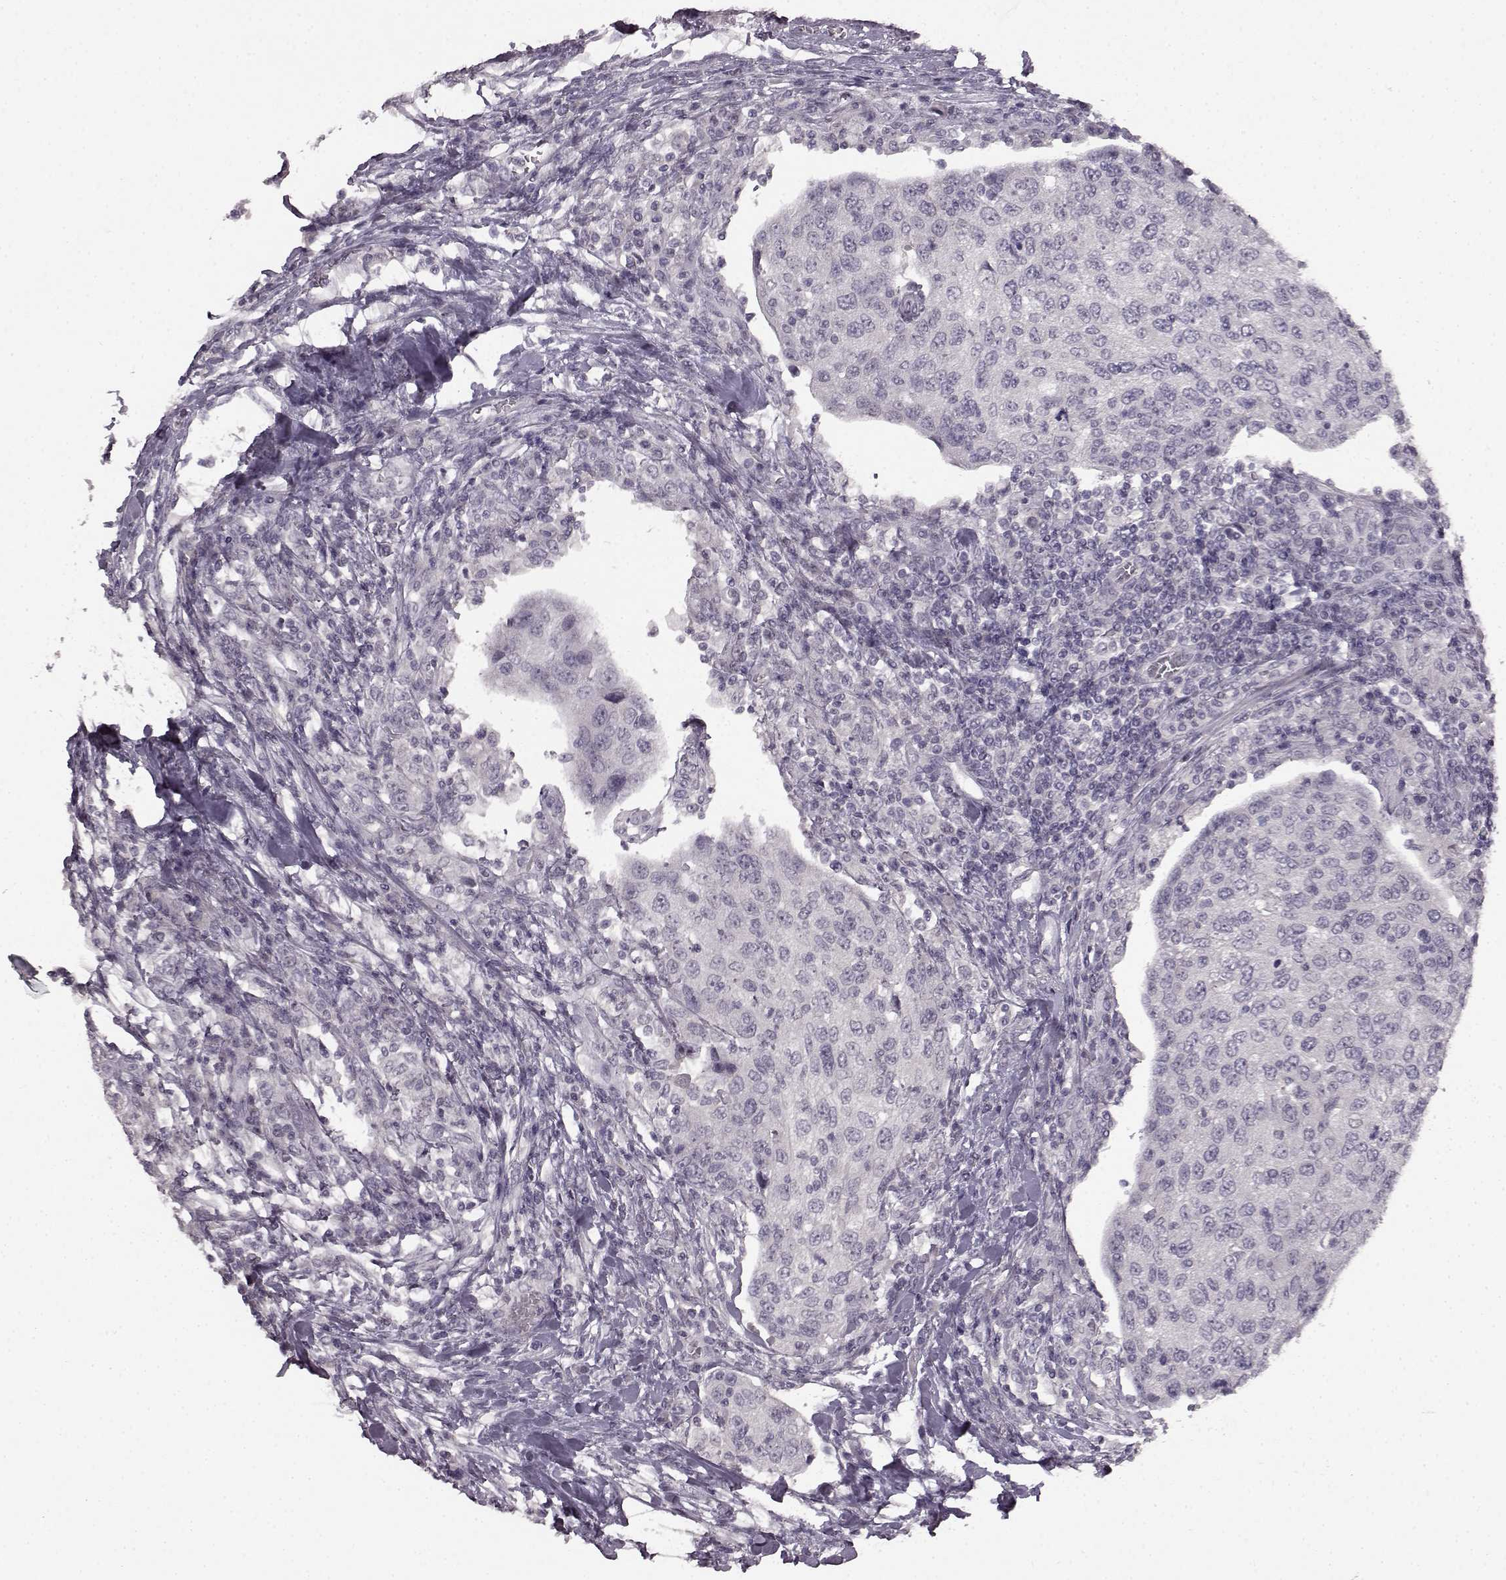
{"staining": {"intensity": "negative", "quantity": "none", "location": "none"}, "tissue": "urothelial cancer", "cell_type": "Tumor cells", "image_type": "cancer", "snomed": [{"axis": "morphology", "description": "Urothelial carcinoma, High grade"}, {"axis": "topography", "description": "Urinary bladder"}], "caption": "Tumor cells show no significant protein expression in urothelial cancer.", "gene": "LHB", "patient": {"sex": "female", "age": 78}}